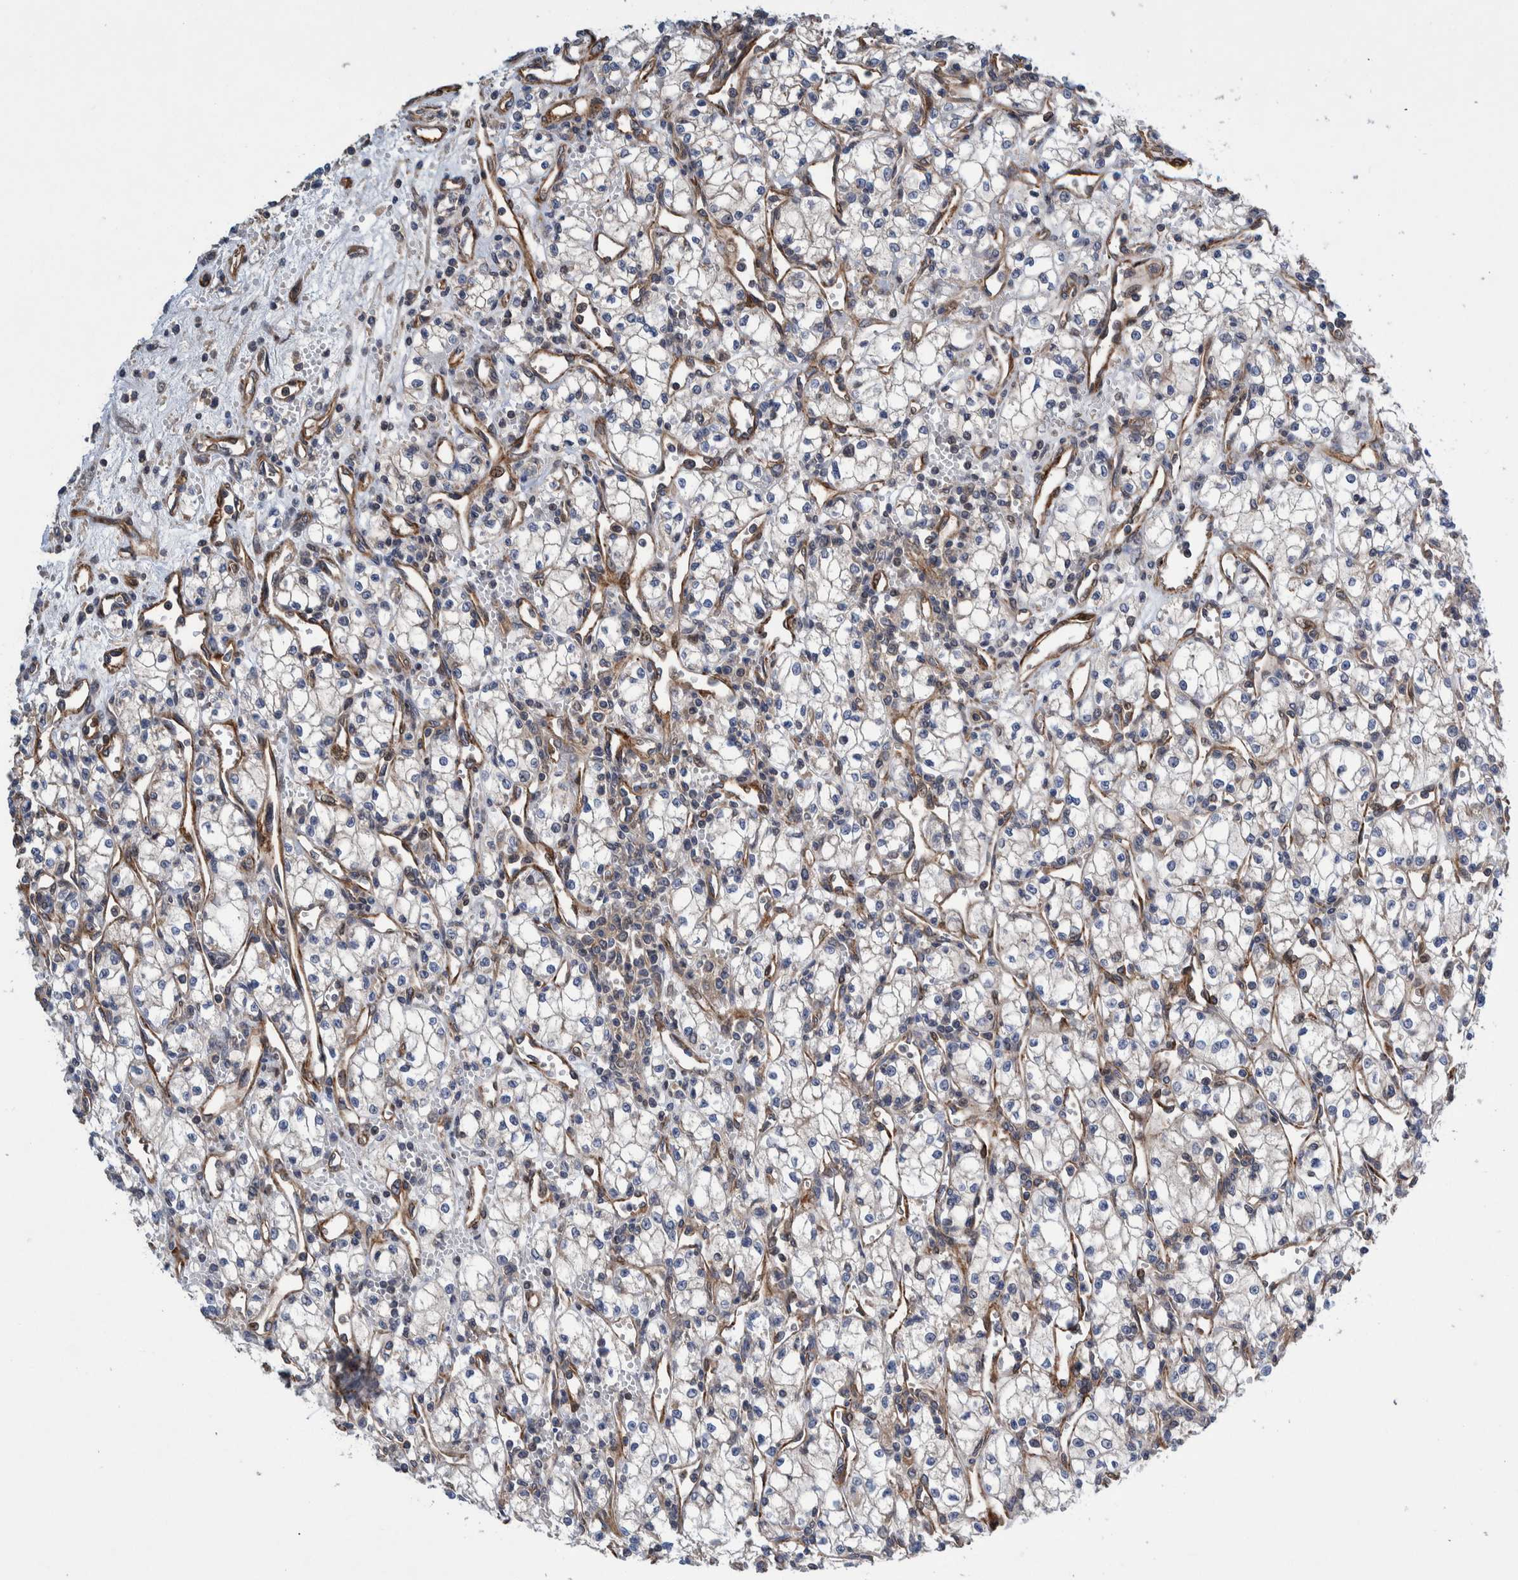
{"staining": {"intensity": "negative", "quantity": "none", "location": "none"}, "tissue": "renal cancer", "cell_type": "Tumor cells", "image_type": "cancer", "snomed": [{"axis": "morphology", "description": "Adenocarcinoma, NOS"}, {"axis": "topography", "description": "Kidney"}], "caption": "Protein analysis of renal cancer displays no significant expression in tumor cells. The staining is performed using DAB (3,3'-diaminobenzidine) brown chromogen with nuclei counter-stained in using hematoxylin.", "gene": "GRPEL2", "patient": {"sex": "male", "age": 59}}